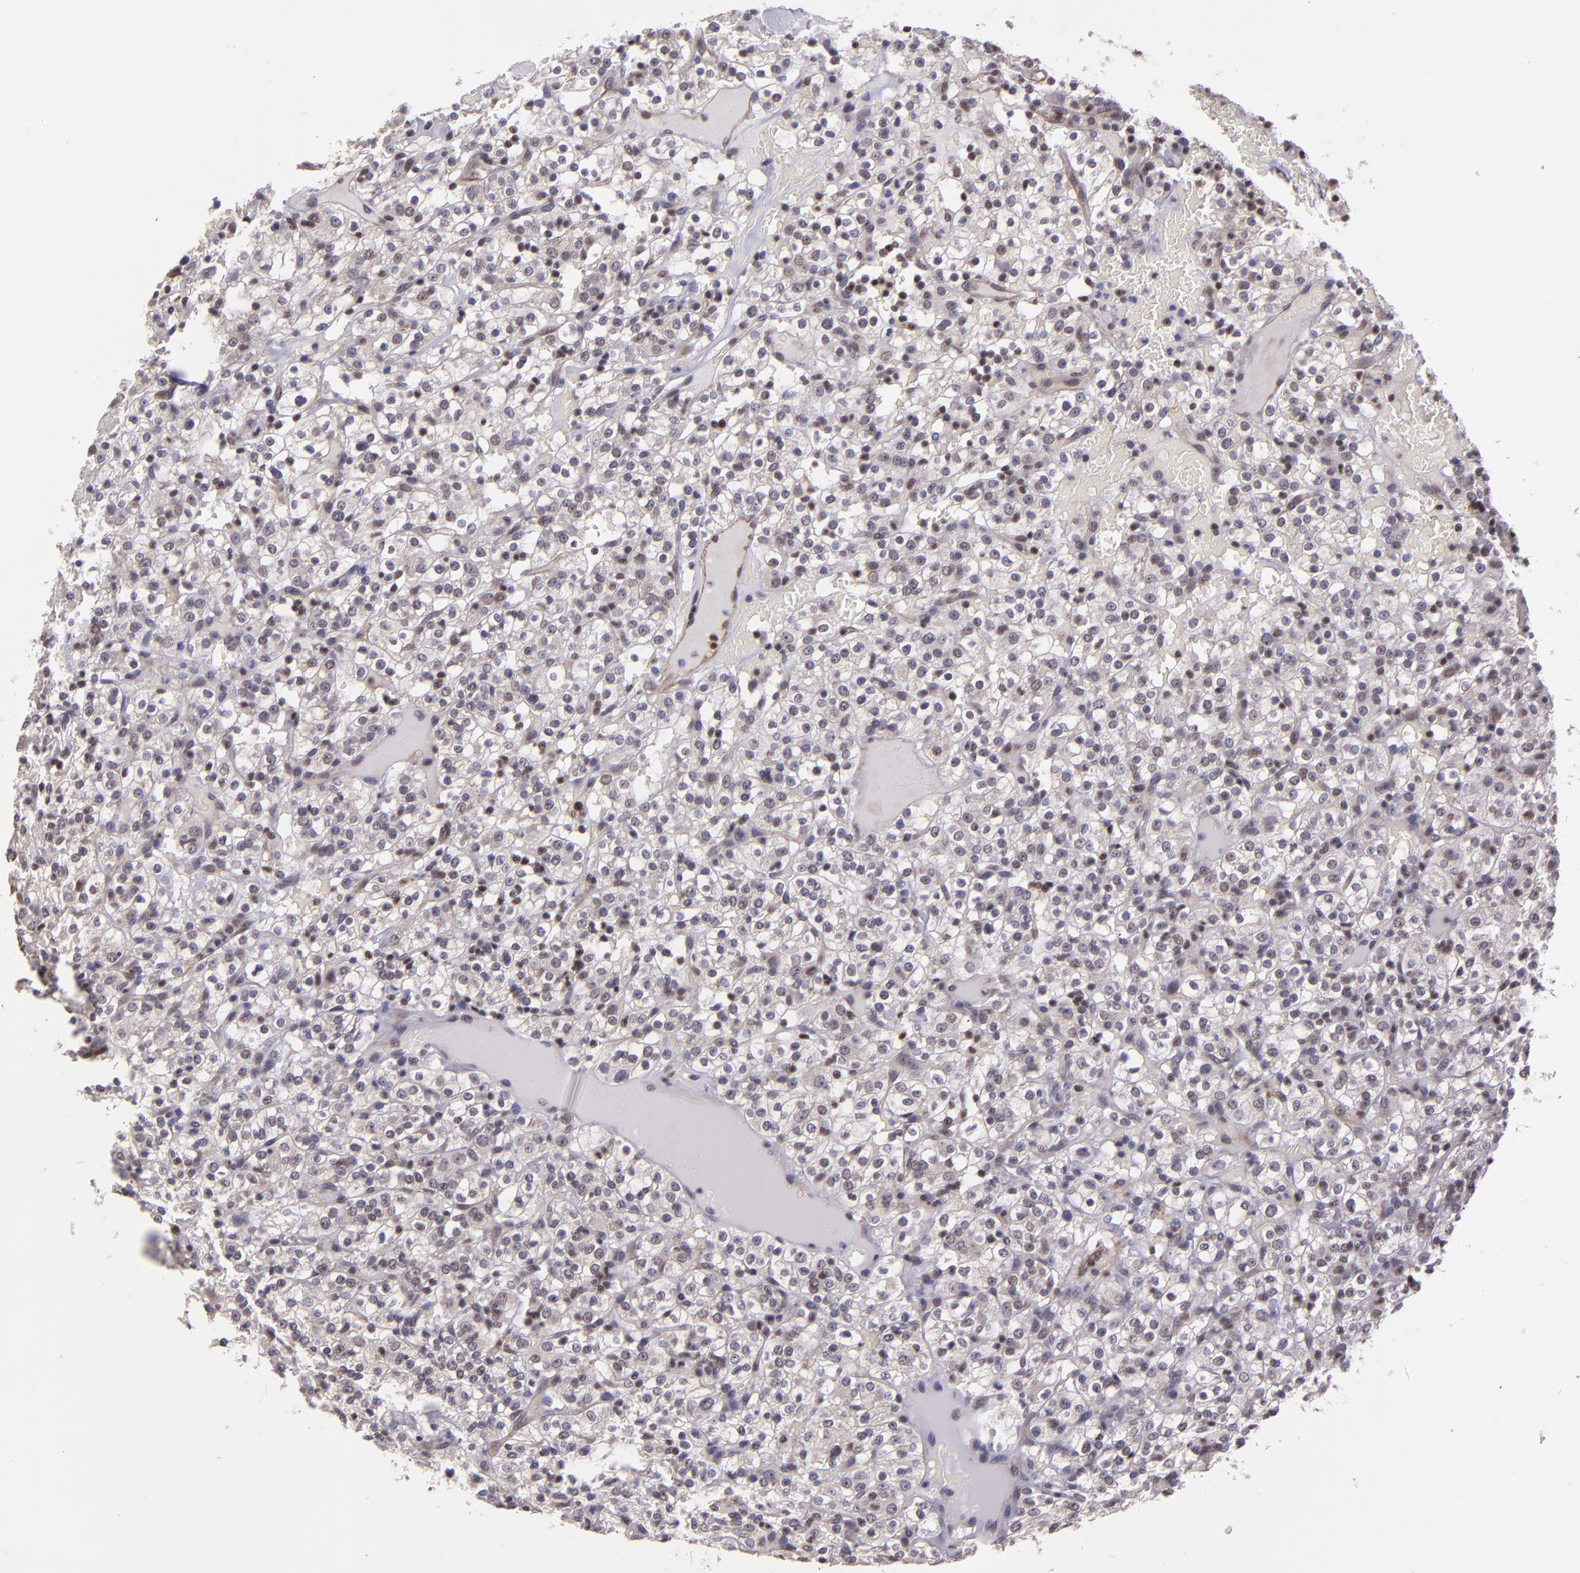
{"staining": {"intensity": "weak", "quantity": "<25%", "location": "nuclear"}, "tissue": "renal cancer", "cell_type": "Tumor cells", "image_type": "cancer", "snomed": [{"axis": "morphology", "description": "Normal tissue, NOS"}, {"axis": "morphology", "description": "Adenocarcinoma, NOS"}, {"axis": "topography", "description": "Kidney"}], "caption": "DAB immunohistochemical staining of renal cancer reveals no significant expression in tumor cells.", "gene": "ELF1", "patient": {"sex": "female", "age": 72}}